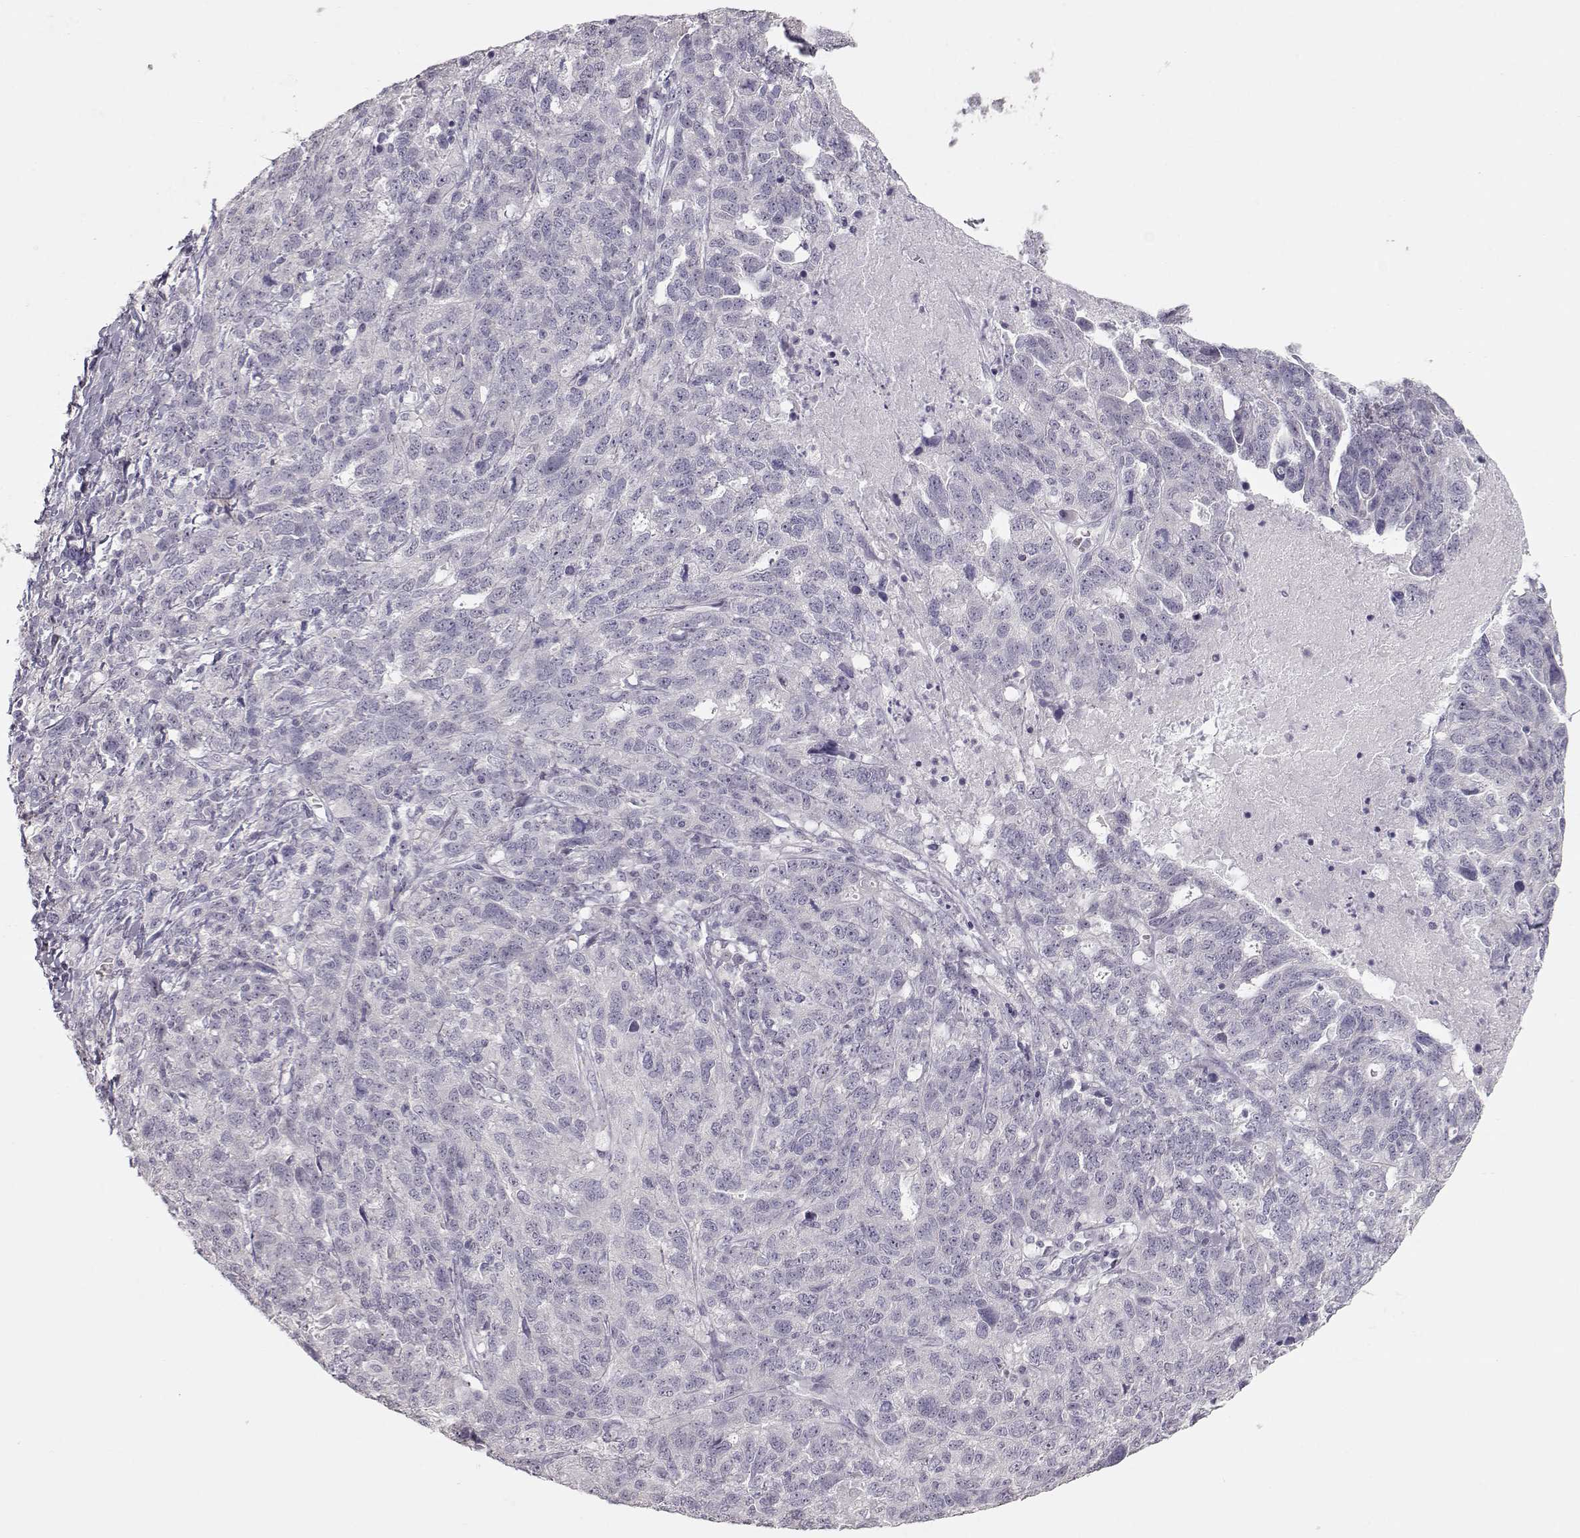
{"staining": {"intensity": "negative", "quantity": "none", "location": "none"}, "tissue": "ovarian cancer", "cell_type": "Tumor cells", "image_type": "cancer", "snomed": [{"axis": "morphology", "description": "Cystadenocarcinoma, serous, NOS"}, {"axis": "topography", "description": "Ovary"}], "caption": "The image shows no significant positivity in tumor cells of ovarian cancer.", "gene": "FAM205A", "patient": {"sex": "female", "age": 71}}